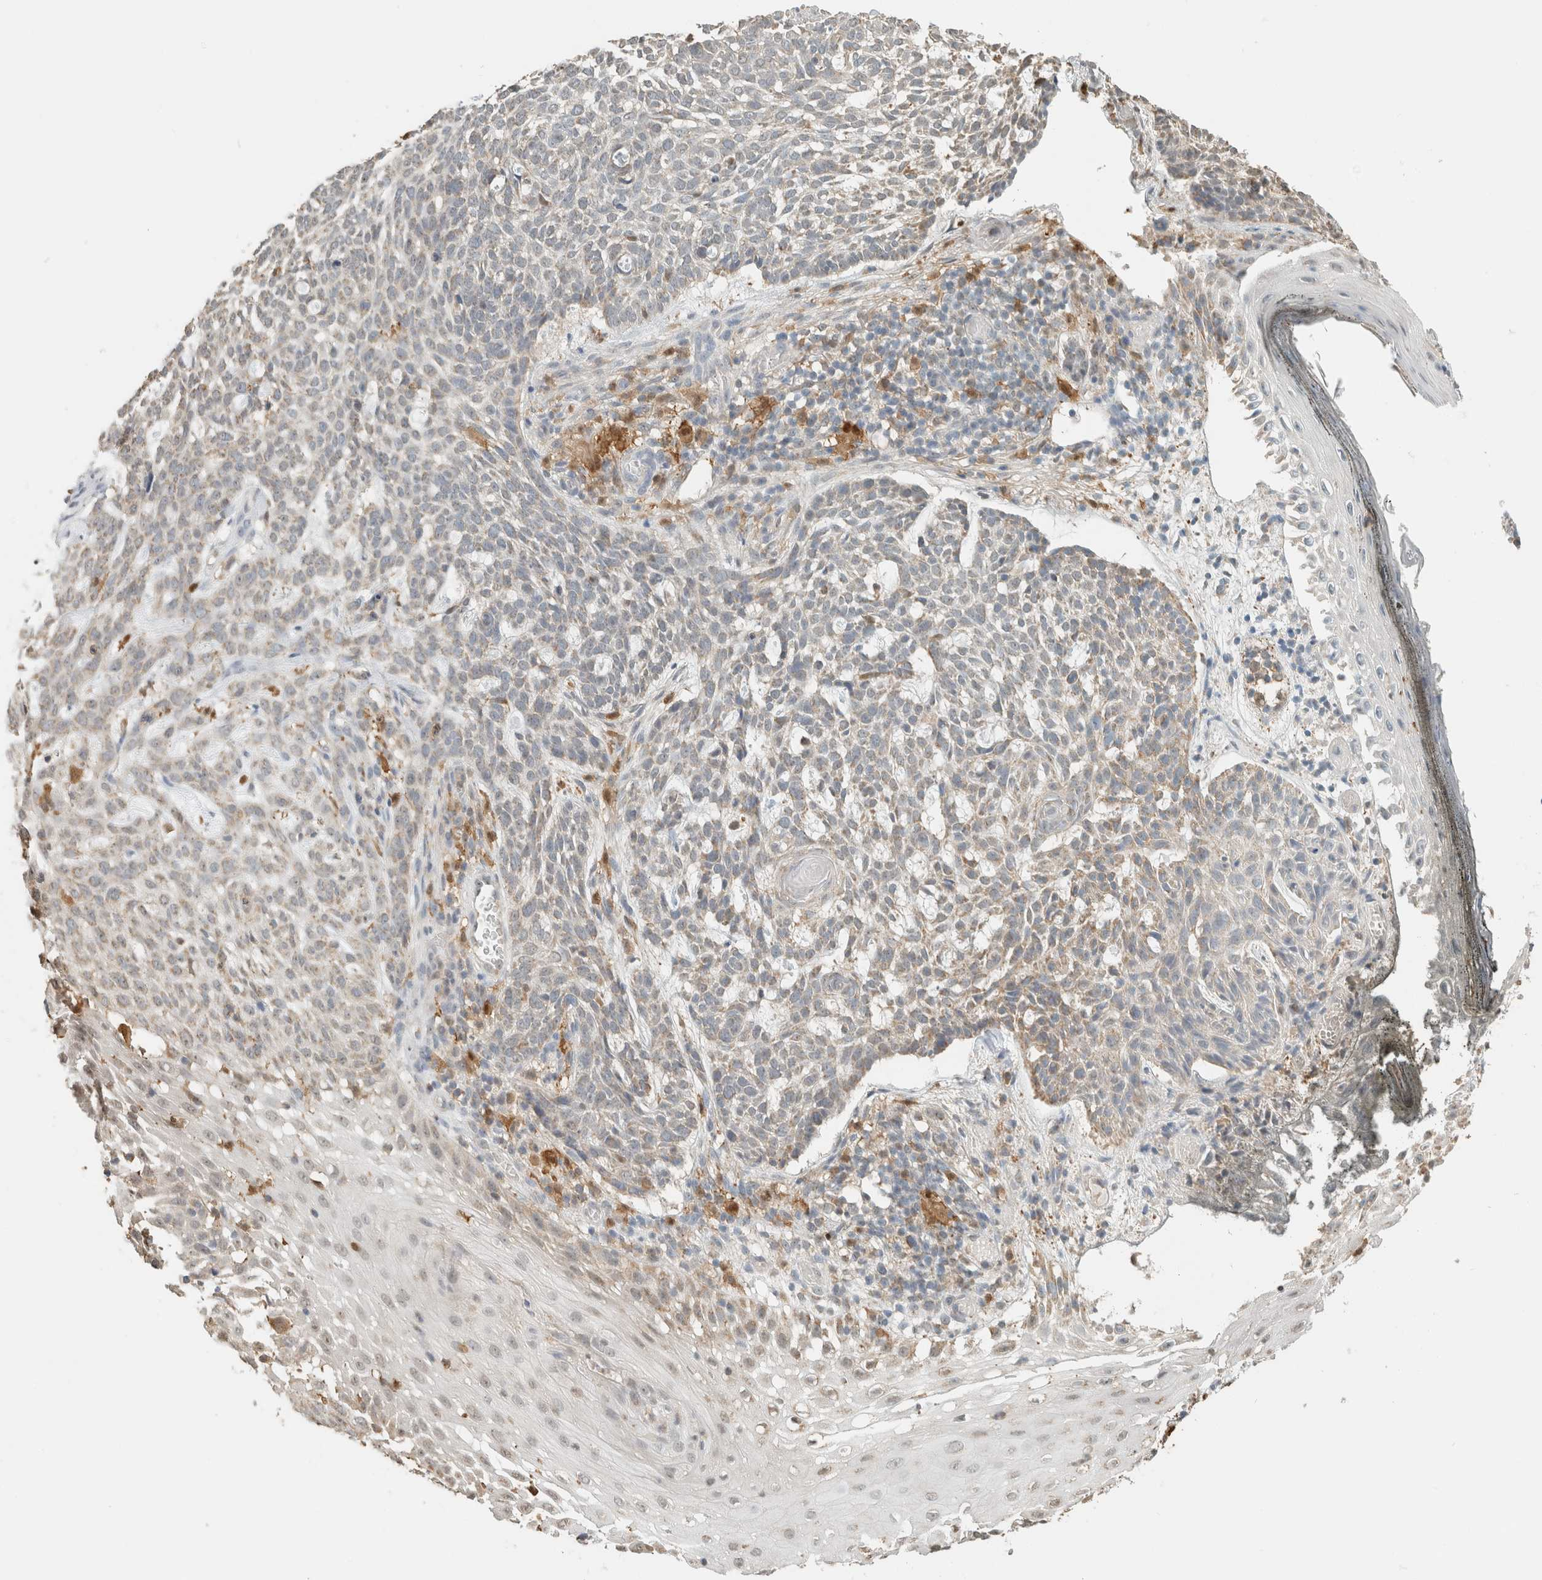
{"staining": {"intensity": "weak", "quantity": "<25%", "location": "cytoplasmic/membranous"}, "tissue": "skin cancer", "cell_type": "Tumor cells", "image_type": "cancer", "snomed": [{"axis": "morphology", "description": "Basal cell carcinoma"}, {"axis": "topography", "description": "Skin"}], "caption": "High magnification brightfield microscopy of skin cancer stained with DAB (3,3'-diaminobenzidine) (brown) and counterstained with hematoxylin (blue): tumor cells show no significant positivity.", "gene": "CAPG", "patient": {"sex": "female", "age": 64}}